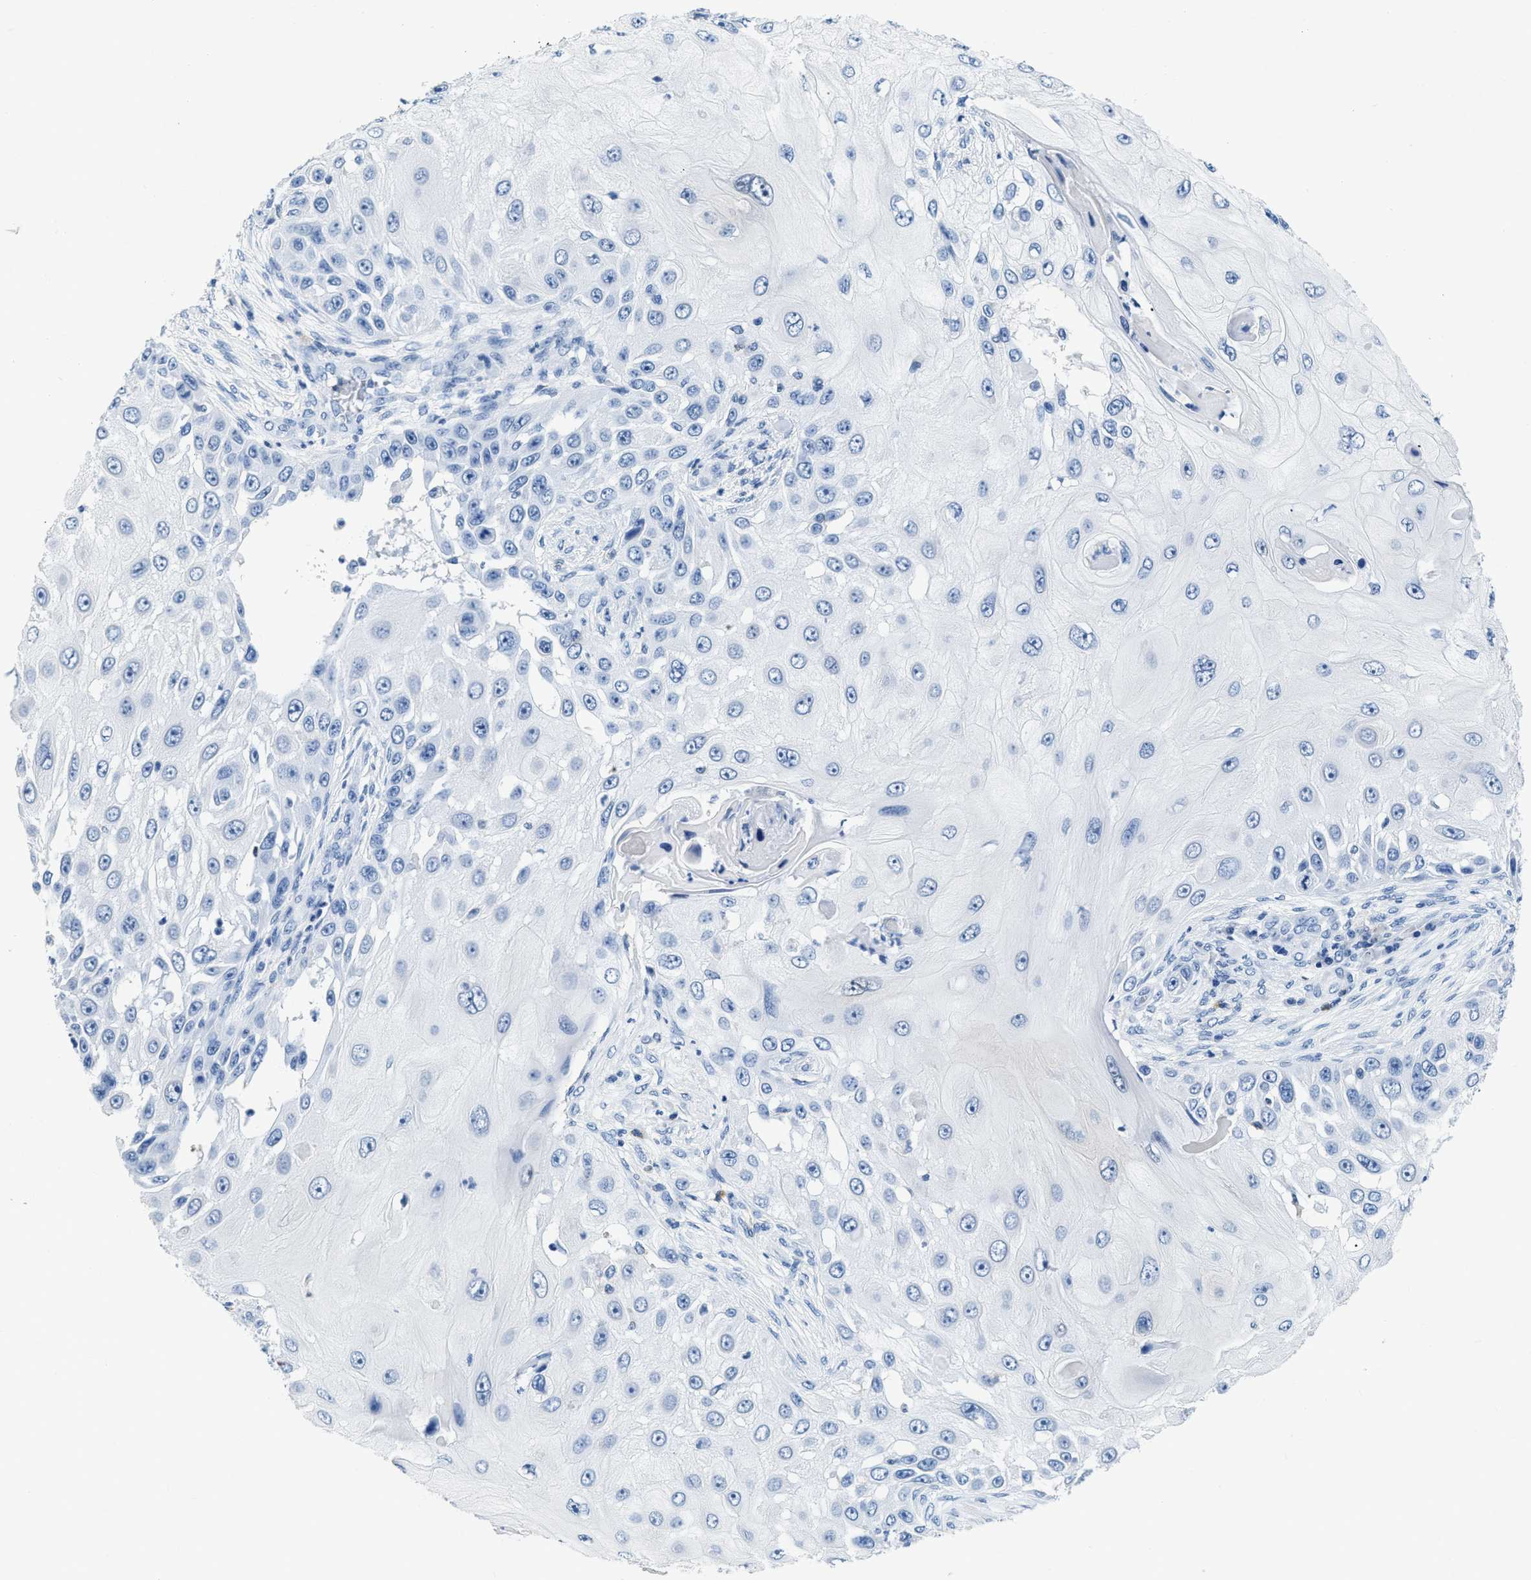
{"staining": {"intensity": "negative", "quantity": "none", "location": "none"}, "tissue": "skin cancer", "cell_type": "Tumor cells", "image_type": "cancer", "snomed": [{"axis": "morphology", "description": "Squamous cell carcinoma, NOS"}, {"axis": "topography", "description": "Skin"}], "caption": "A high-resolution micrograph shows immunohistochemistry staining of skin cancer, which displays no significant positivity in tumor cells.", "gene": "NFATC2", "patient": {"sex": "female", "age": 44}}